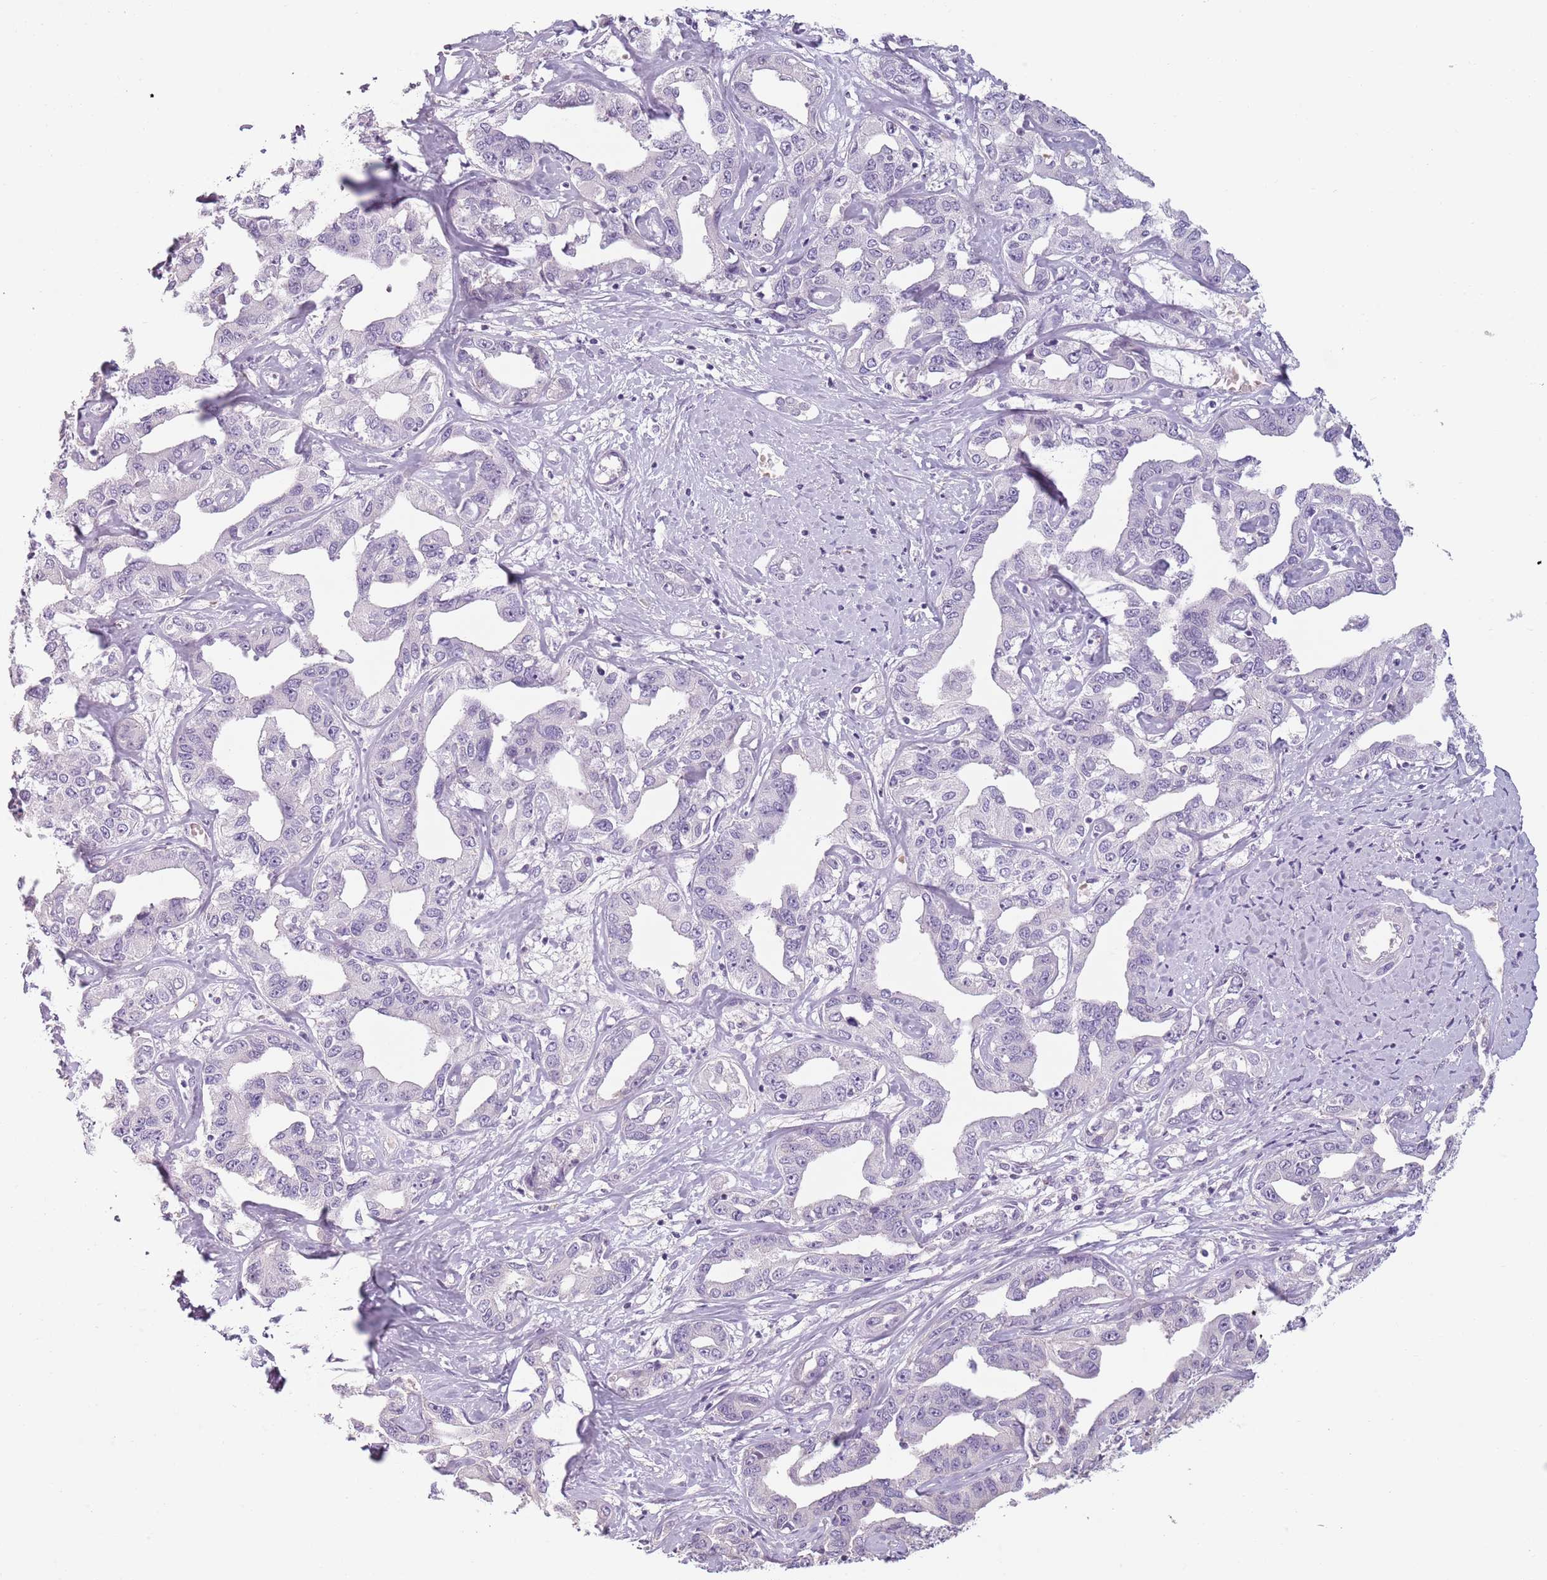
{"staining": {"intensity": "negative", "quantity": "none", "location": "none"}, "tissue": "liver cancer", "cell_type": "Tumor cells", "image_type": "cancer", "snomed": [{"axis": "morphology", "description": "Cholangiocarcinoma"}, {"axis": "topography", "description": "Liver"}], "caption": "IHC image of human cholangiocarcinoma (liver) stained for a protein (brown), which demonstrates no positivity in tumor cells.", "gene": "PIEZO1", "patient": {"sex": "male", "age": 59}}